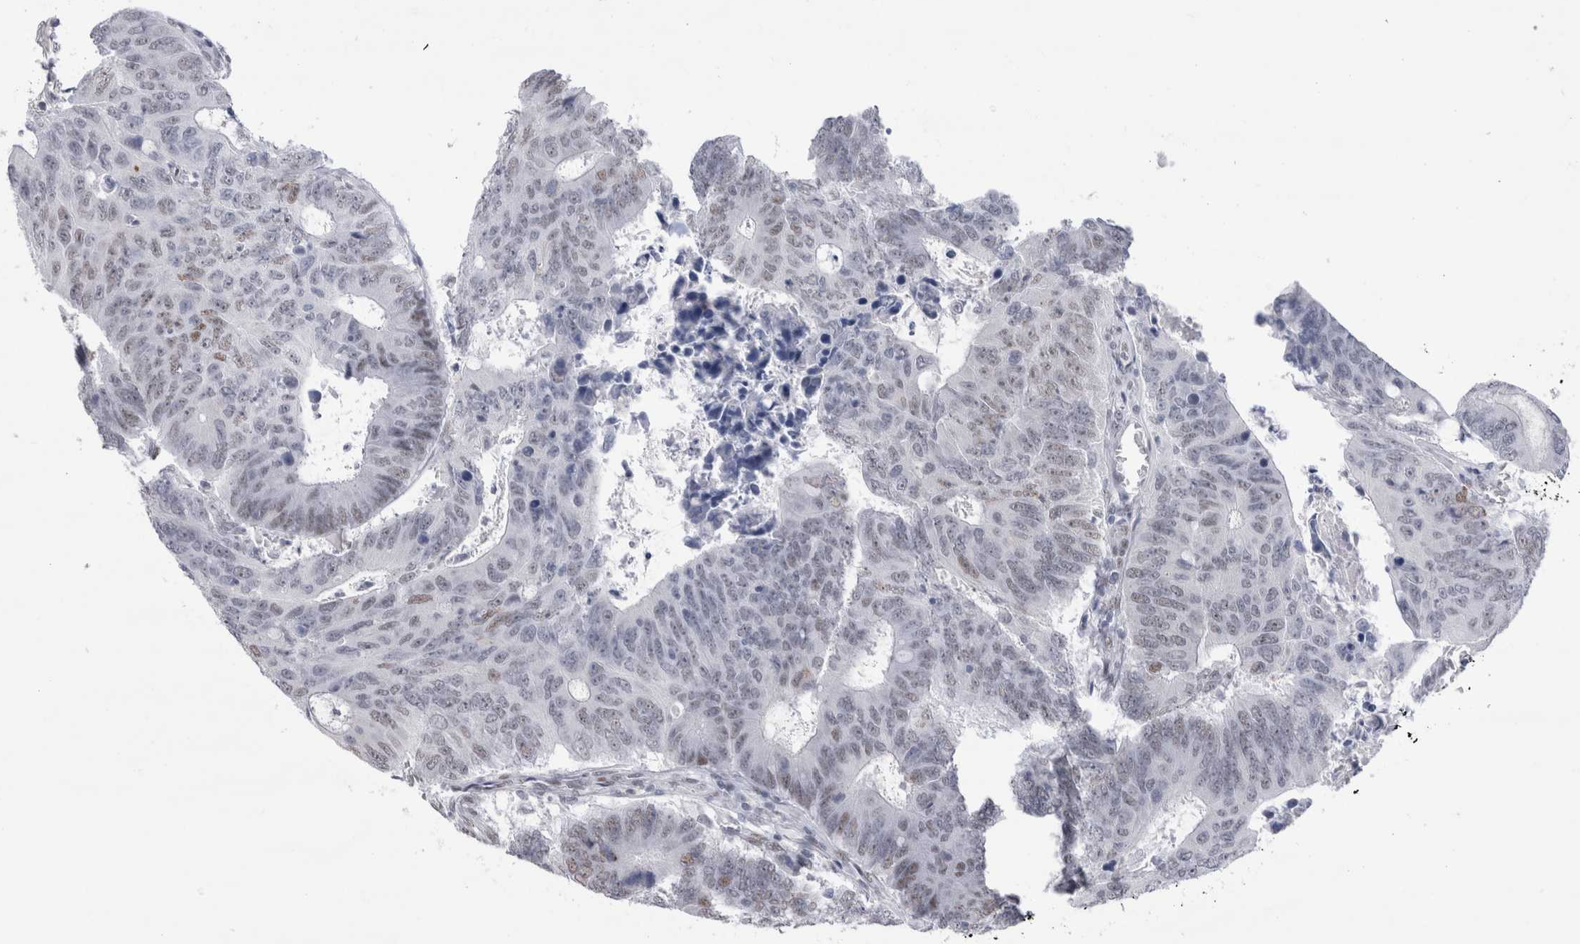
{"staining": {"intensity": "moderate", "quantity": ">75%", "location": "nuclear"}, "tissue": "colorectal cancer", "cell_type": "Tumor cells", "image_type": "cancer", "snomed": [{"axis": "morphology", "description": "Adenocarcinoma, NOS"}, {"axis": "topography", "description": "Colon"}], "caption": "High-power microscopy captured an IHC image of colorectal cancer, revealing moderate nuclear positivity in about >75% of tumor cells. (DAB (3,3'-diaminobenzidine) IHC, brown staining for protein, blue staining for nuclei).", "gene": "RBM6", "patient": {"sex": "male", "age": 87}}